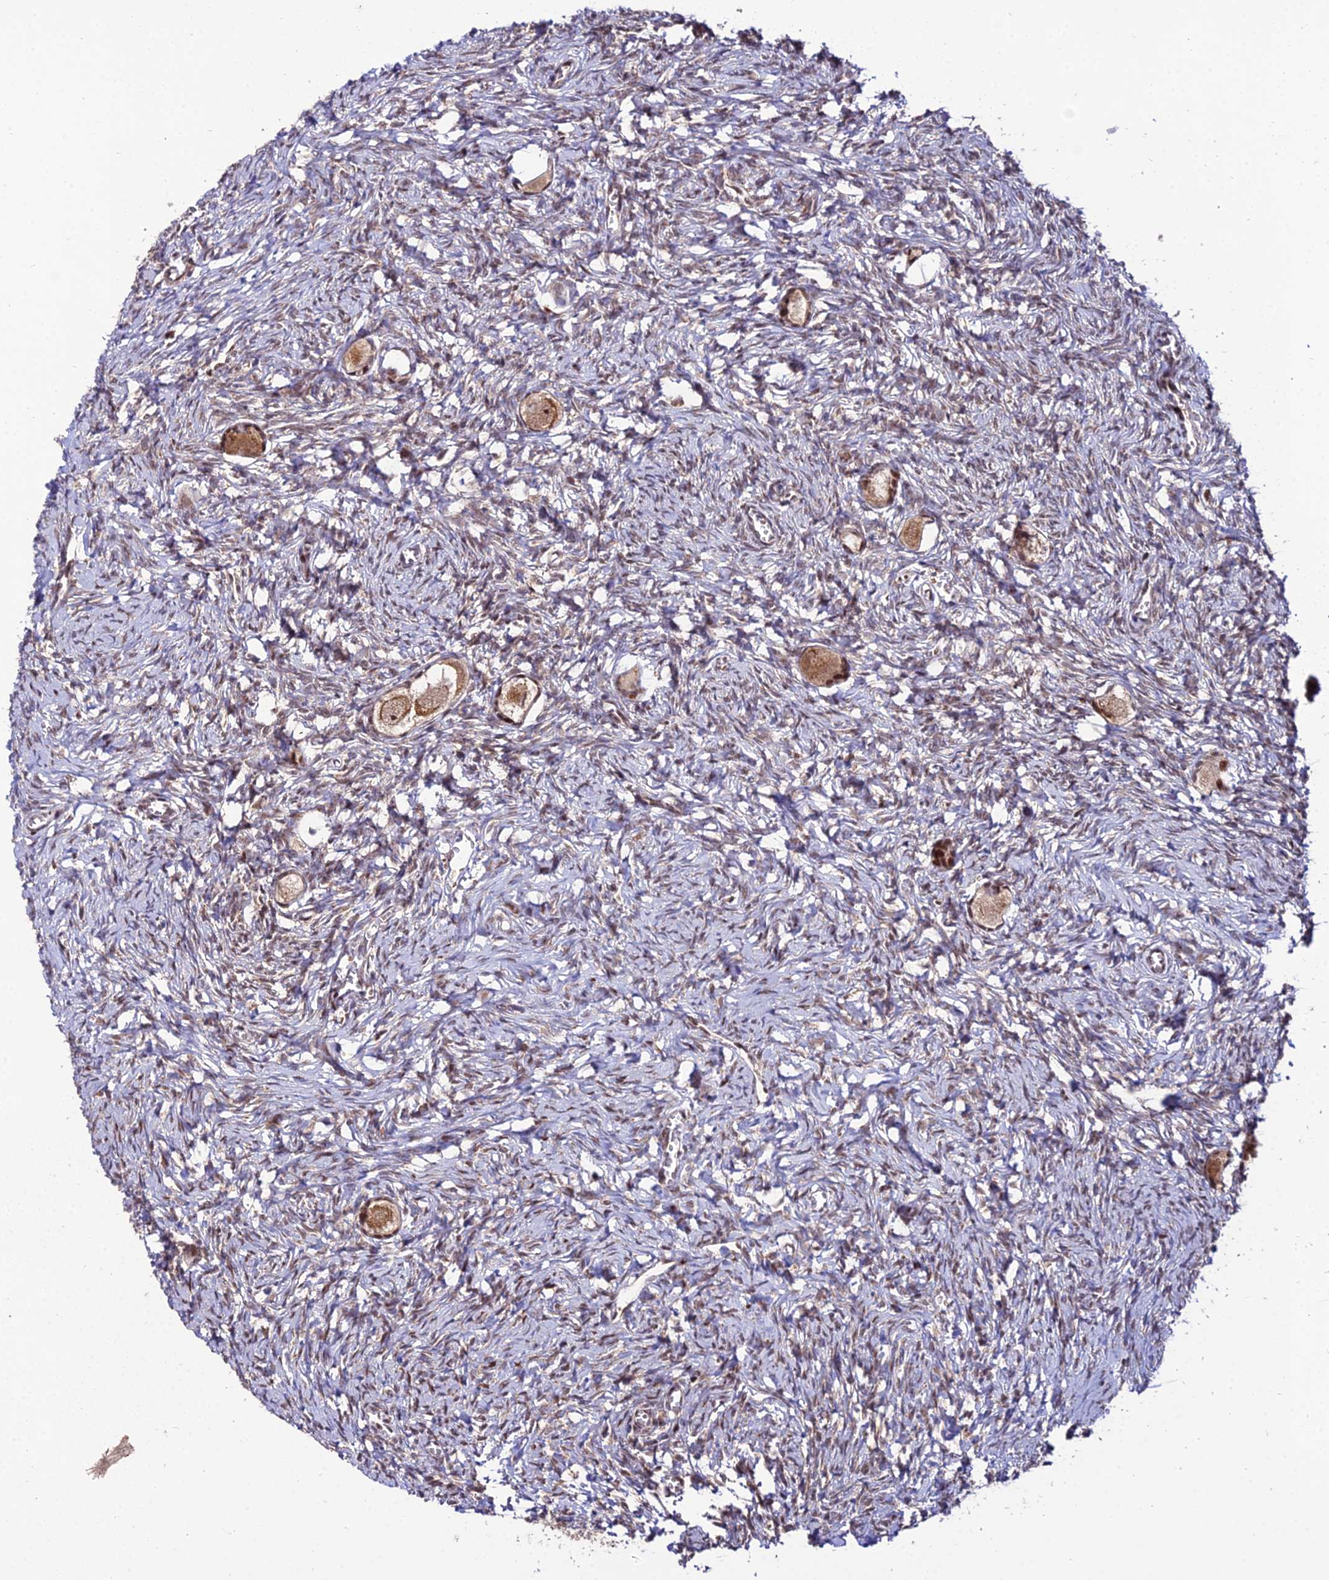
{"staining": {"intensity": "moderate", "quantity": ">75%", "location": "cytoplasmic/membranous,nuclear"}, "tissue": "ovary", "cell_type": "Follicle cells", "image_type": "normal", "snomed": [{"axis": "morphology", "description": "Normal tissue, NOS"}, {"axis": "topography", "description": "Ovary"}], "caption": "IHC histopathology image of normal ovary: human ovary stained using immunohistochemistry displays medium levels of moderate protein expression localized specifically in the cytoplasmic/membranous,nuclear of follicle cells, appearing as a cytoplasmic/membranous,nuclear brown color.", "gene": "CIB3", "patient": {"sex": "female", "age": 27}}